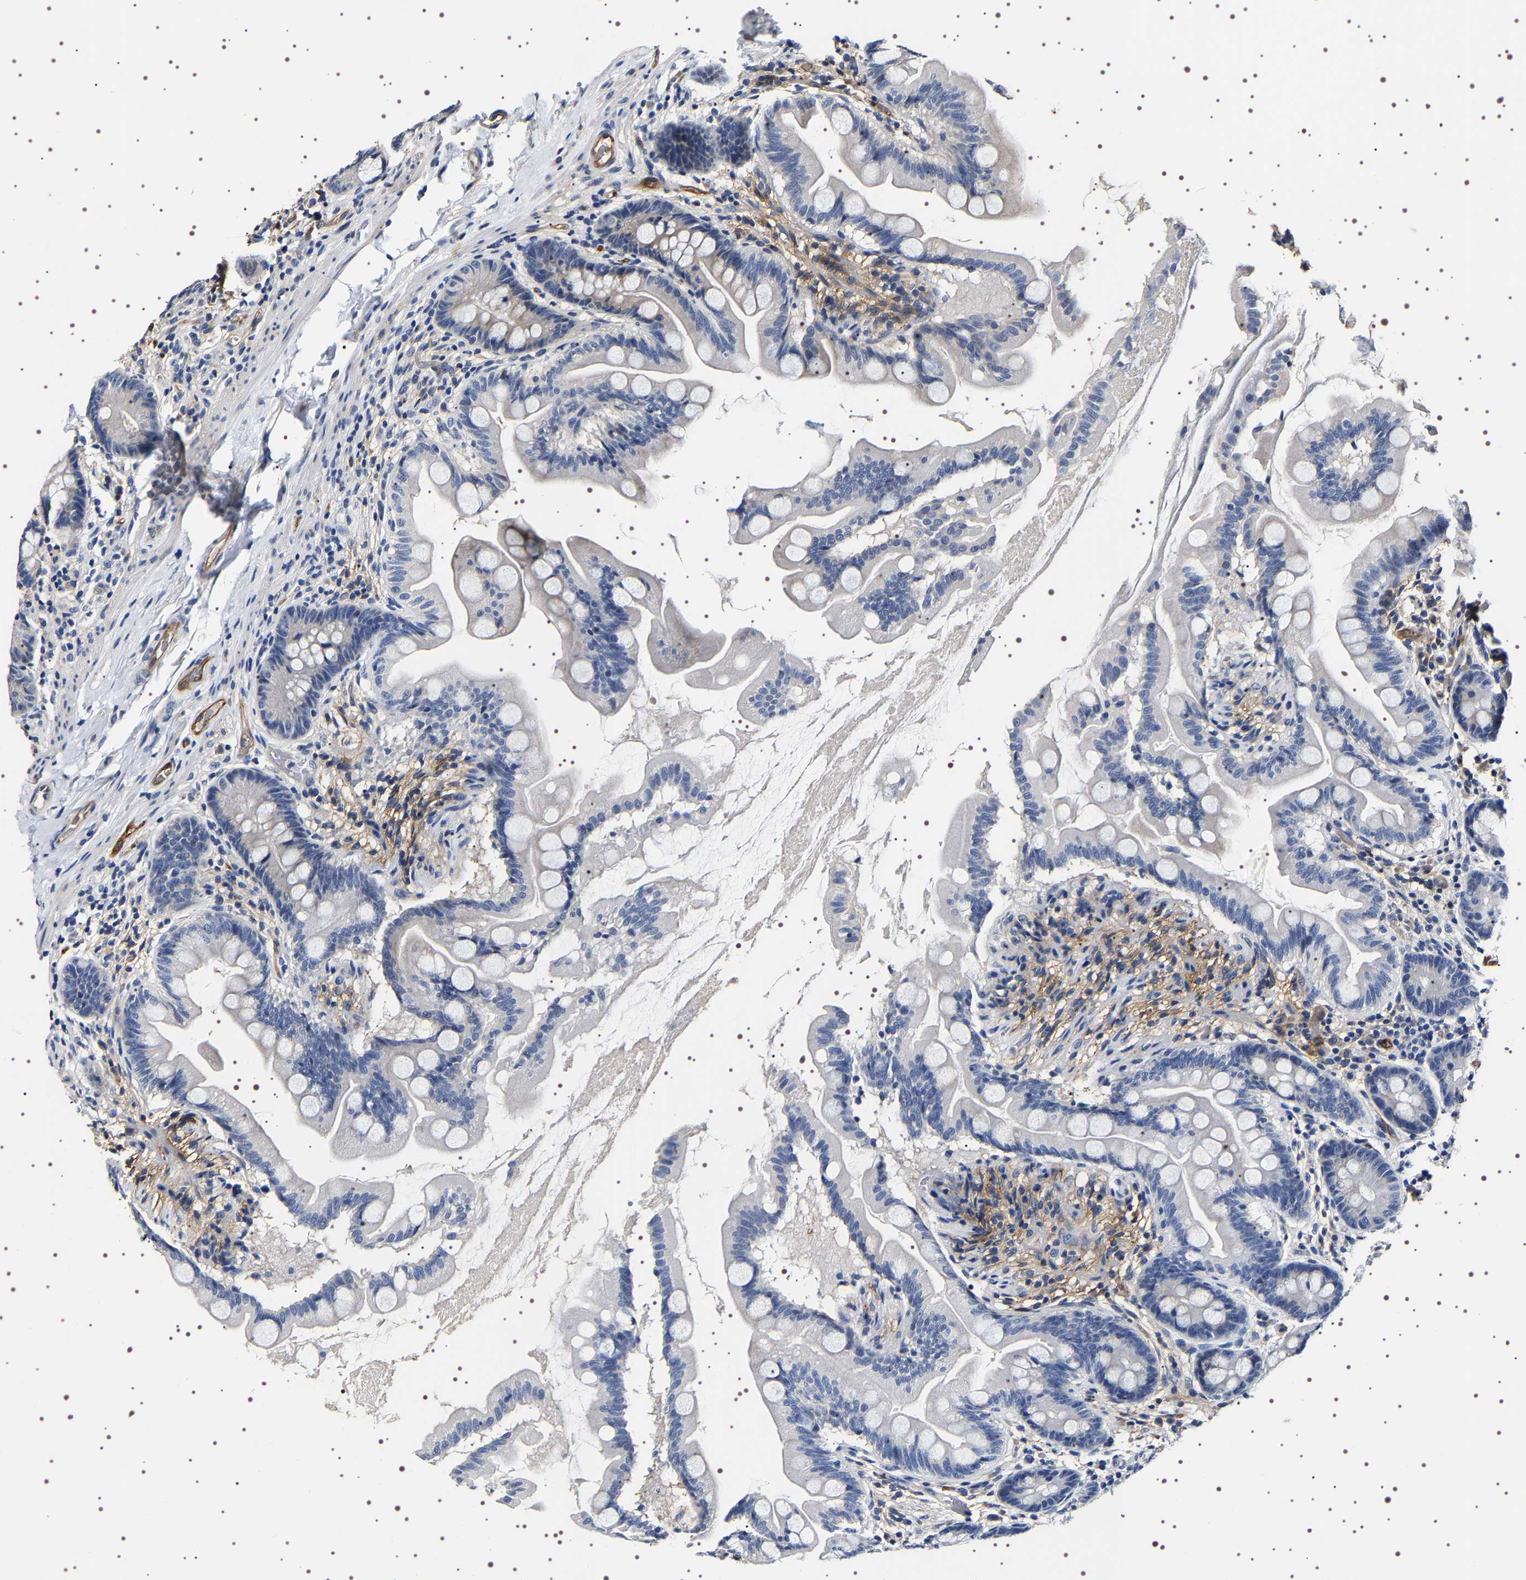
{"staining": {"intensity": "negative", "quantity": "none", "location": "none"}, "tissue": "small intestine", "cell_type": "Glandular cells", "image_type": "normal", "snomed": [{"axis": "morphology", "description": "Normal tissue, NOS"}, {"axis": "topography", "description": "Small intestine"}], "caption": "Human small intestine stained for a protein using IHC reveals no positivity in glandular cells.", "gene": "ALPL", "patient": {"sex": "female", "age": 56}}